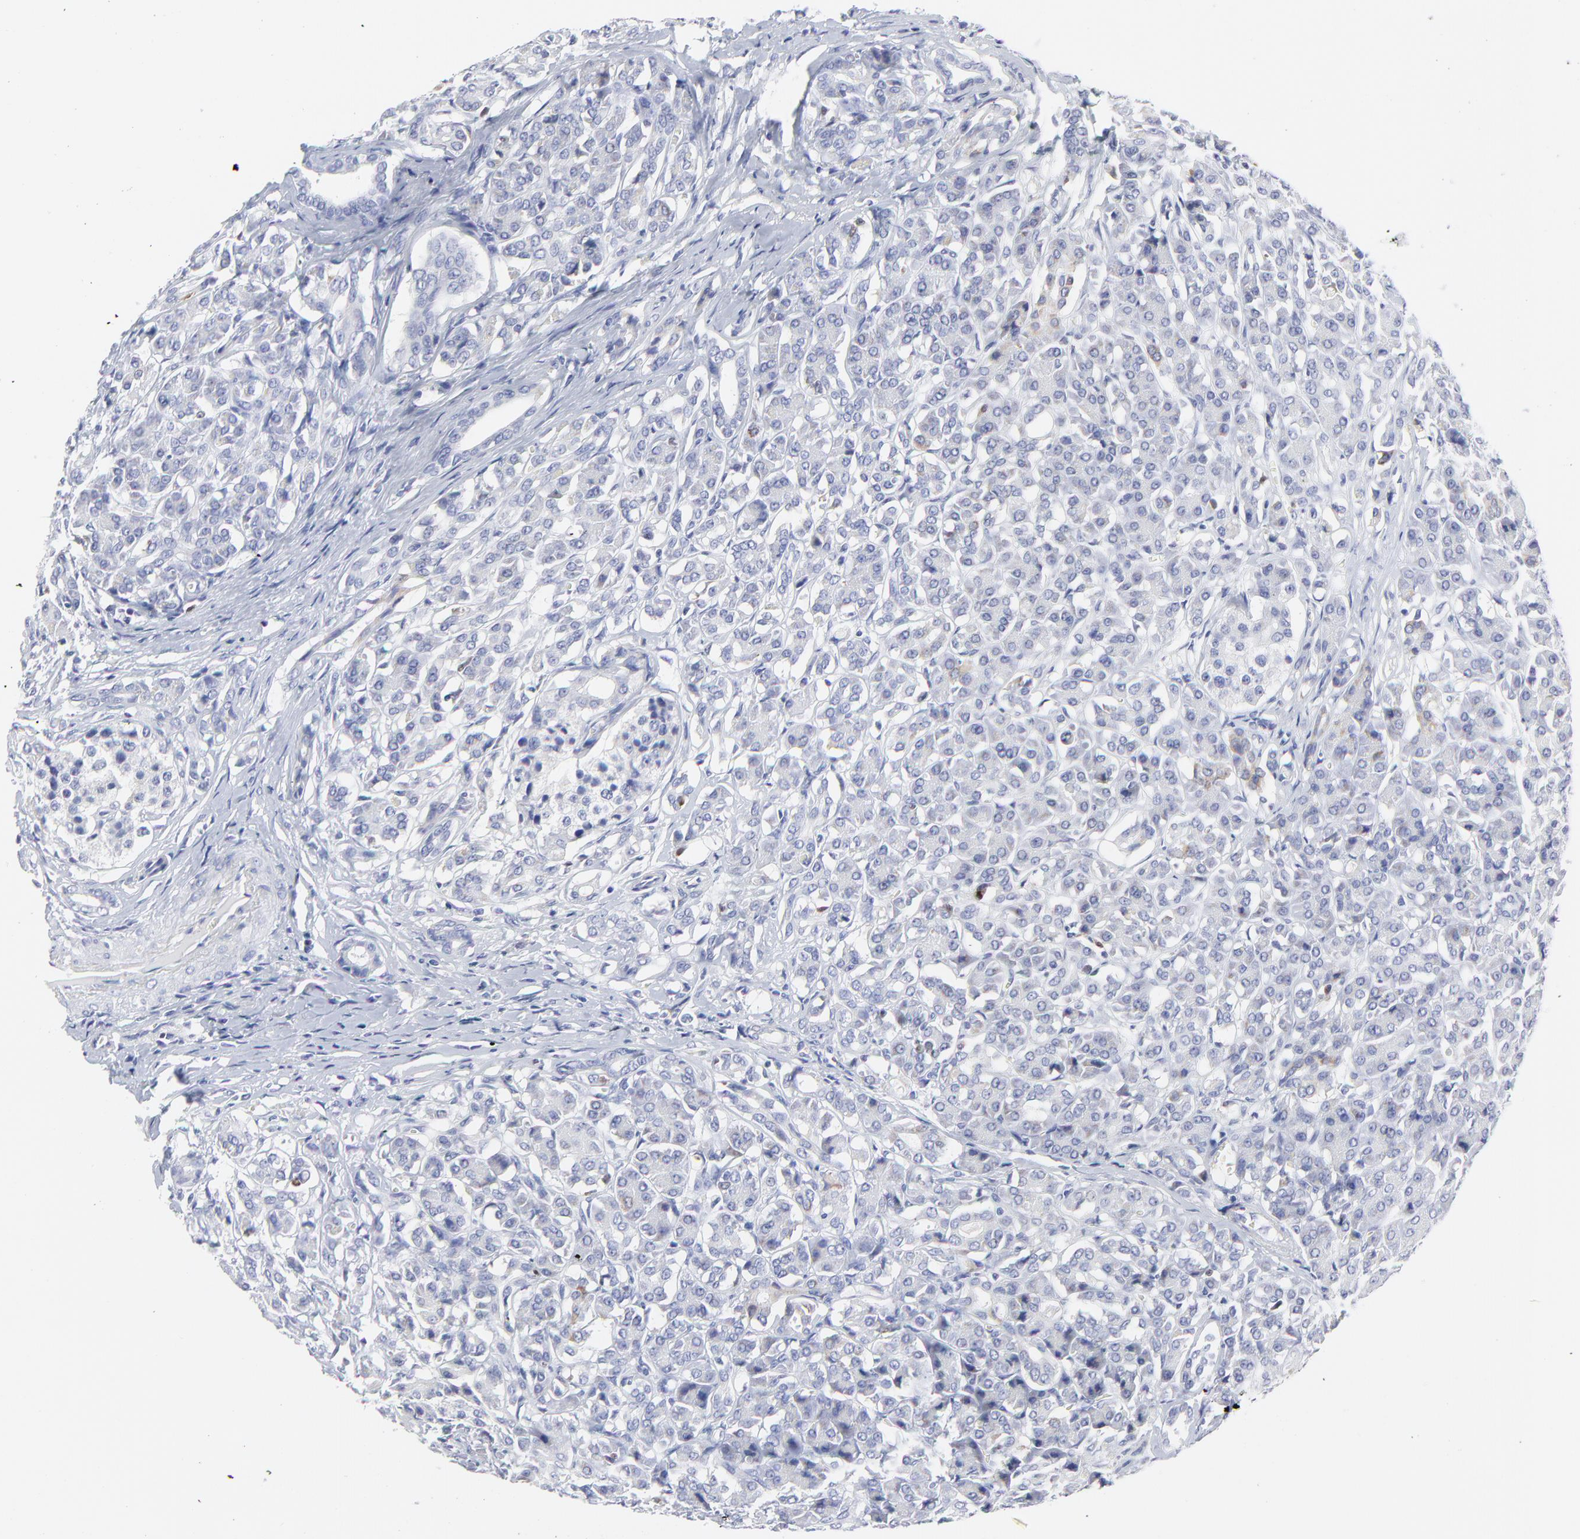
{"staining": {"intensity": "weak", "quantity": "<25%", "location": "cytoplasmic/membranous"}, "tissue": "pancreas", "cell_type": "Exocrine glandular cells", "image_type": "normal", "snomed": [{"axis": "morphology", "description": "Normal tissue, NOS"}, {"axis": "topography", "description": "Lymph node"}, {"axis": "topography", "description": "Pancreas"}], "caption": "Immunohistochemical staining of normal pancreas displays no significant staining in exocrine glandular cells. The staining is performed using DAB brown chromogen with nuclei counter-stained in using hematoxylin.", "gene": "NCAPH", "patient": {"sex": "male", "age": 59}}